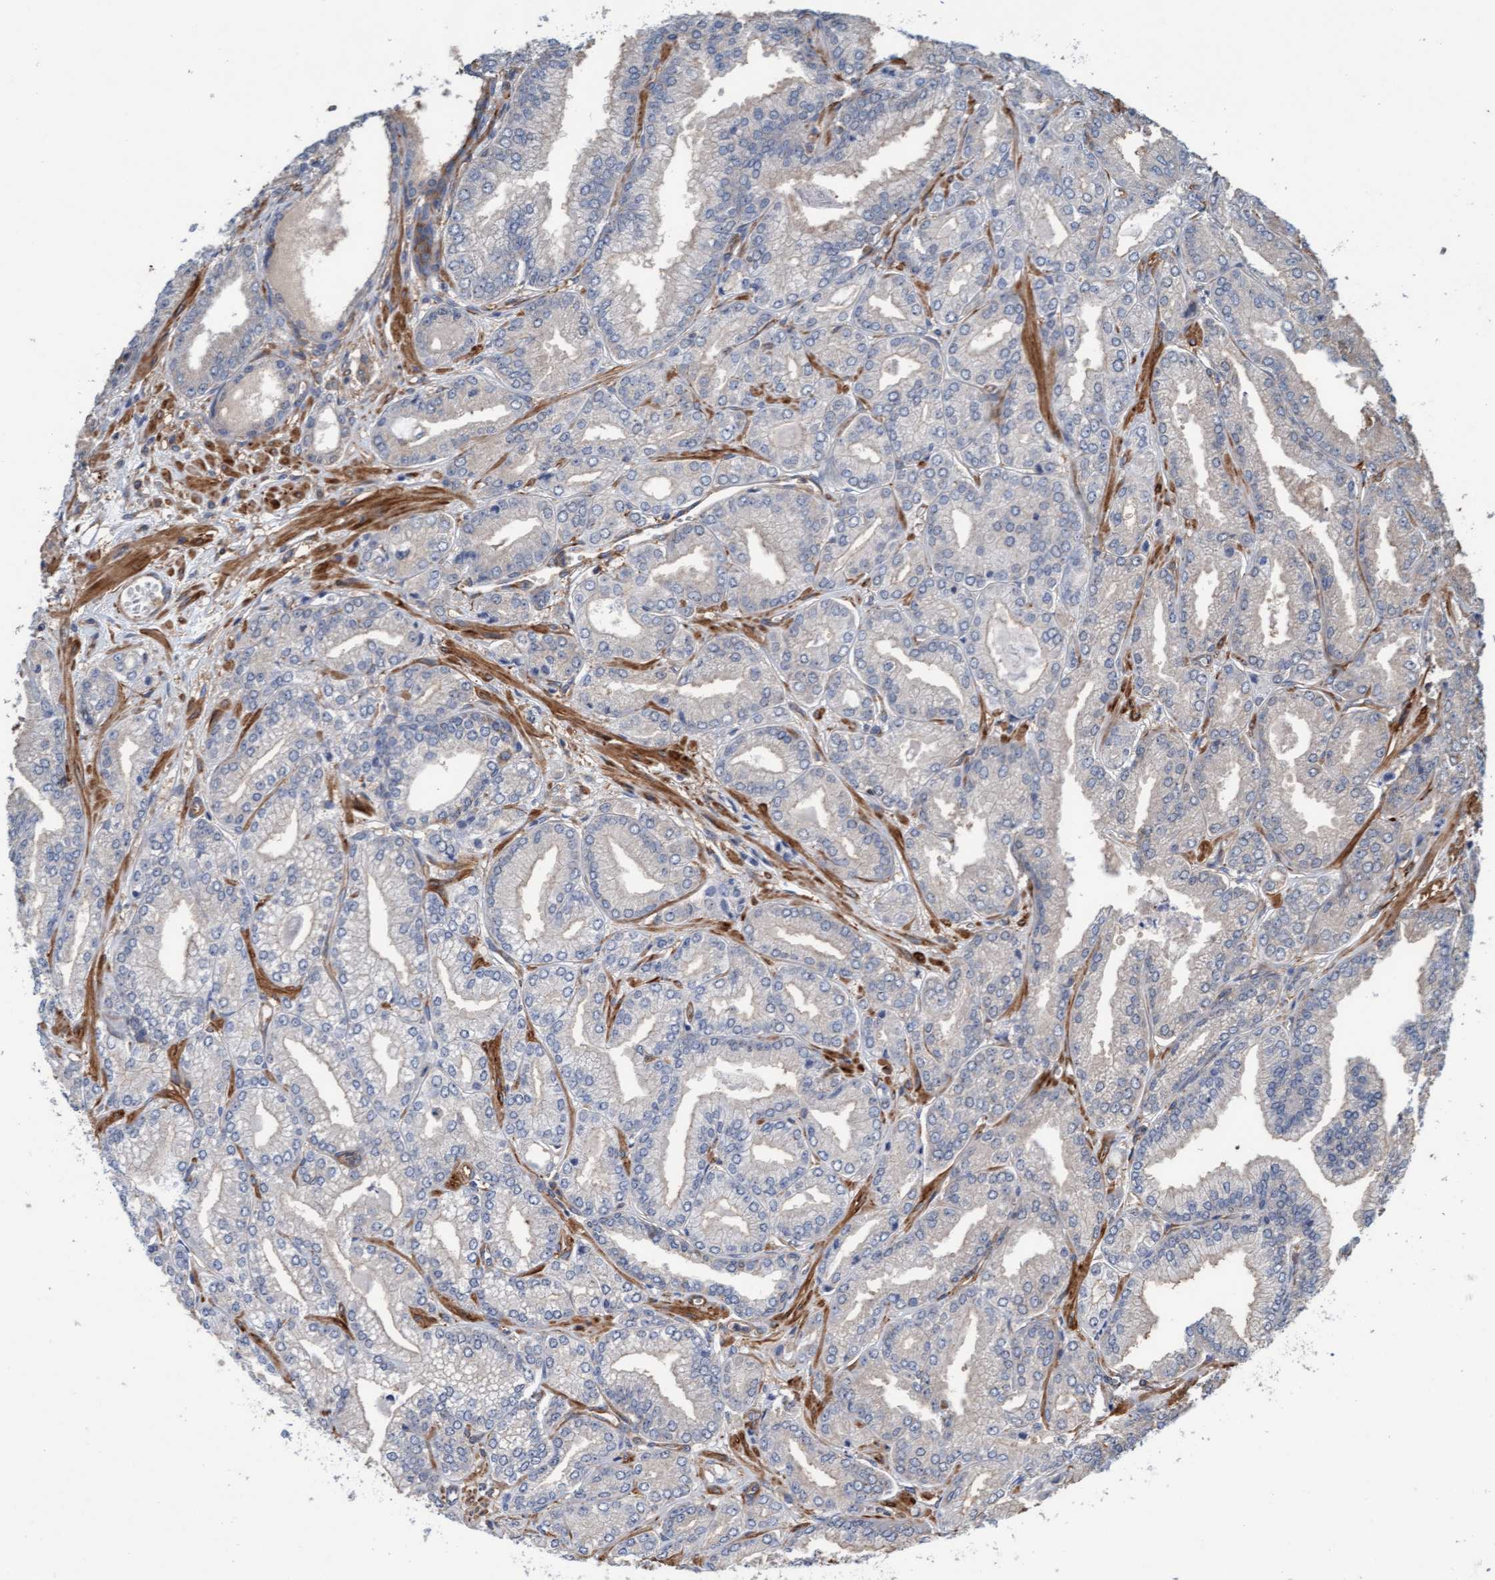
{"staining": {"intensity": "negative", "quantity": "none", "location": "none"}, "tissue": "prostate cancer", "cell_type": "Tumor cells", "image_type": "cancer", "snomed": [{"axis": "morphology", "description": "Adenocarcinoma, Low grade"}, {"axis": "topography", "description": "Prostate"}], "caption": "Immunohistochemical staining of human low-grade adenocarcinoma (prostate) shows no significant expression in tumor cells.", "gene": "FMNL3", "patient": {"sex": "male", "age": 52}}